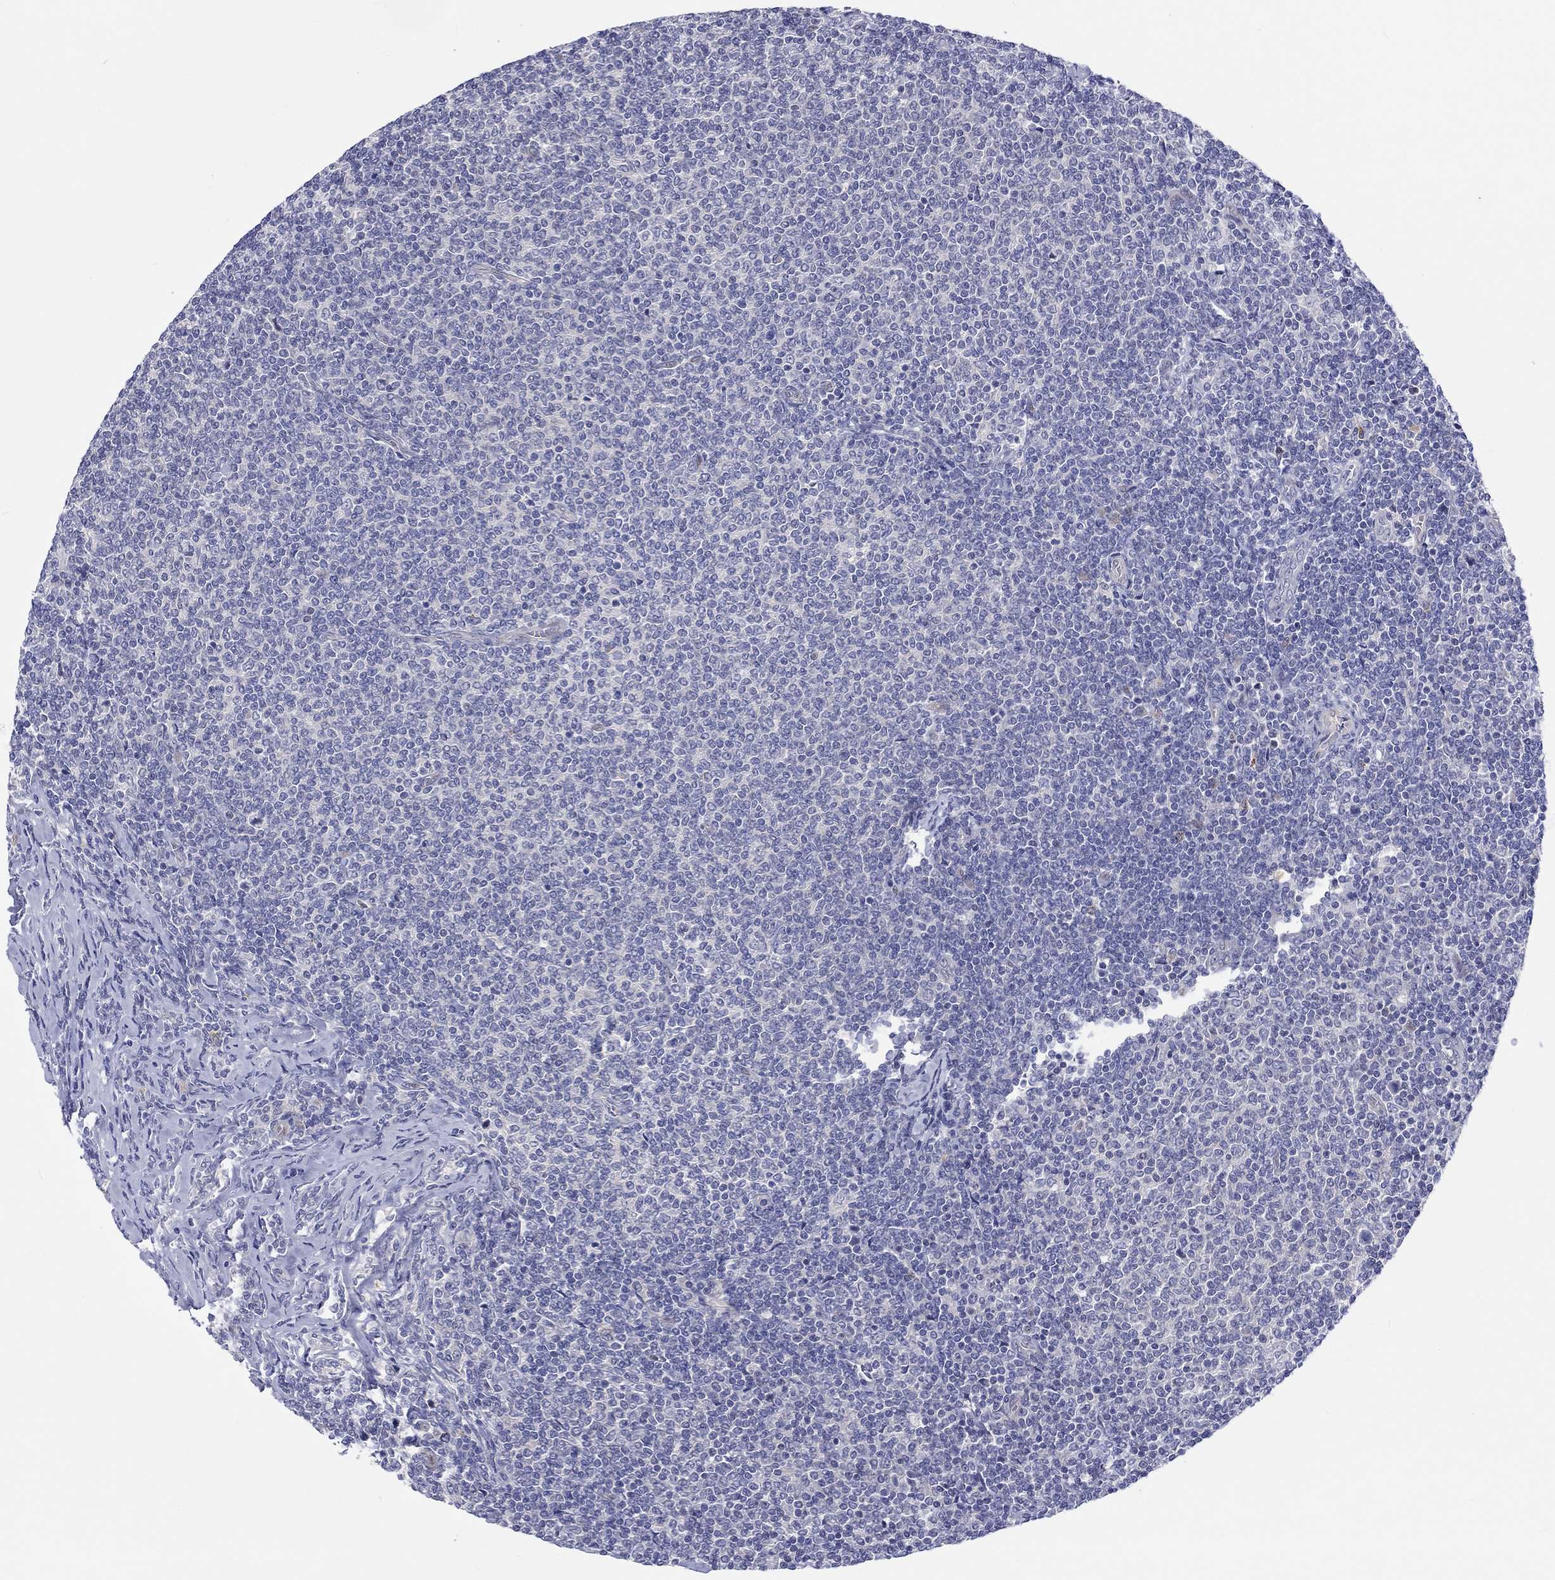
{"staining": {"intensity": "negative", "quantity": "none", "location": "none"}, "tissue": "lymphoma", "cell_type": "Tumor cells", "image_type": "cancer", "snomed": [{"axis": "morphology", "description": "Malignant lymphoma, non-Hodgkin's type, Low grade"}, {"axis": "topography", "description": "Lymph node"}], "caption": "Immunohistochemical staining of human lymphoma reveals no significant positivity in tumor cells.", "gene": "ABCG4", "patient": {"sex": "male", "age": 52}}